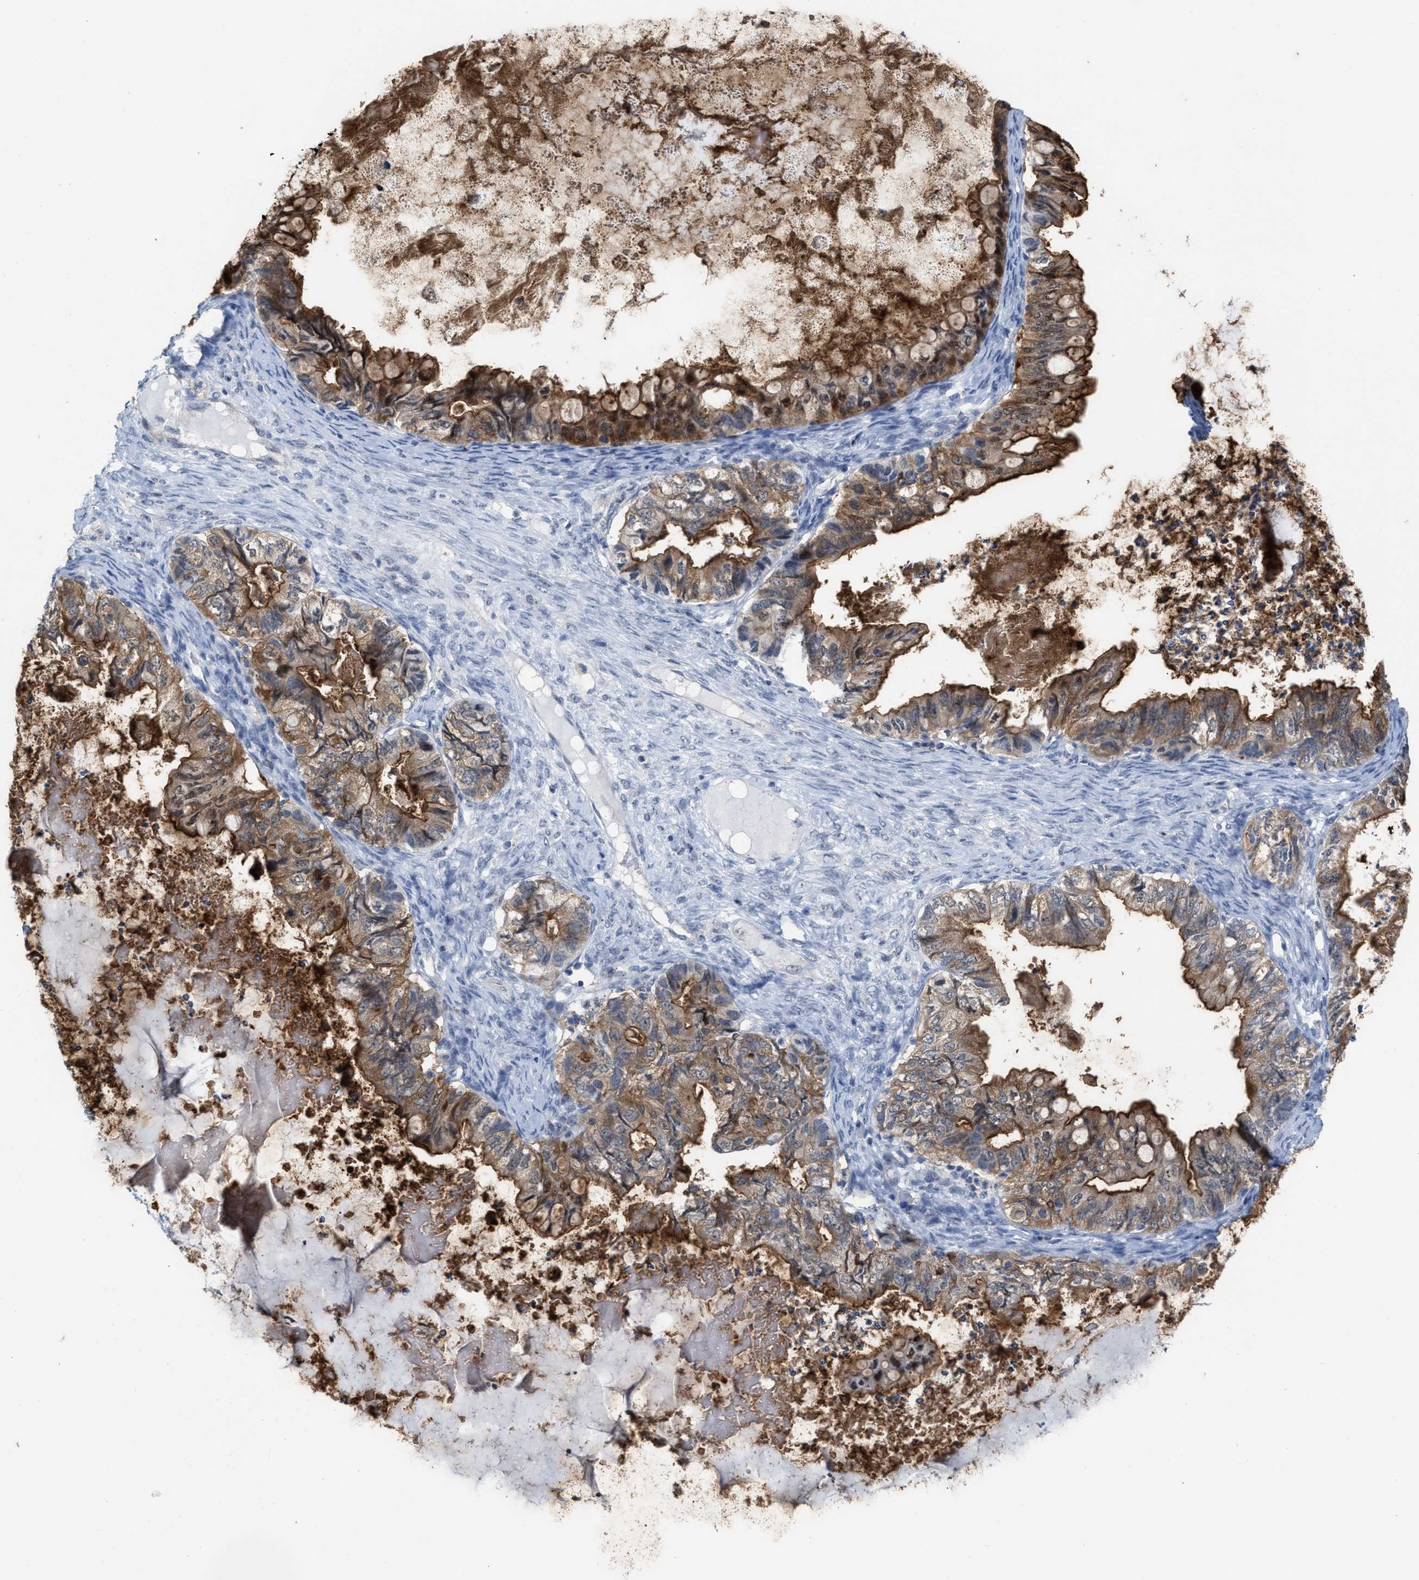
{"staining": {"intensity": "moderate", "quantity": ">75%", "location": "cytoplasmic/membranous"}, "tissue": "ovarian cancer", "cell_type": "Tumor cells", "image_type": "cancer", "snomed": [{"axis": "morphology", "description": "Cystadenocarcinoma, mucinous, NOS"}, {"axis": "topography", "description": "Ovary"}], "caption": "Immunohistochemical staining of human mucinous cystadenocarcinoma (ovarian) demonstrates medium levels of moderate cytoplasmic/membranous protein staining in approximately >75% of tumor cells.", "gene": "BAIAP2L1", "patient": {"sex": "female", "age": 80}}